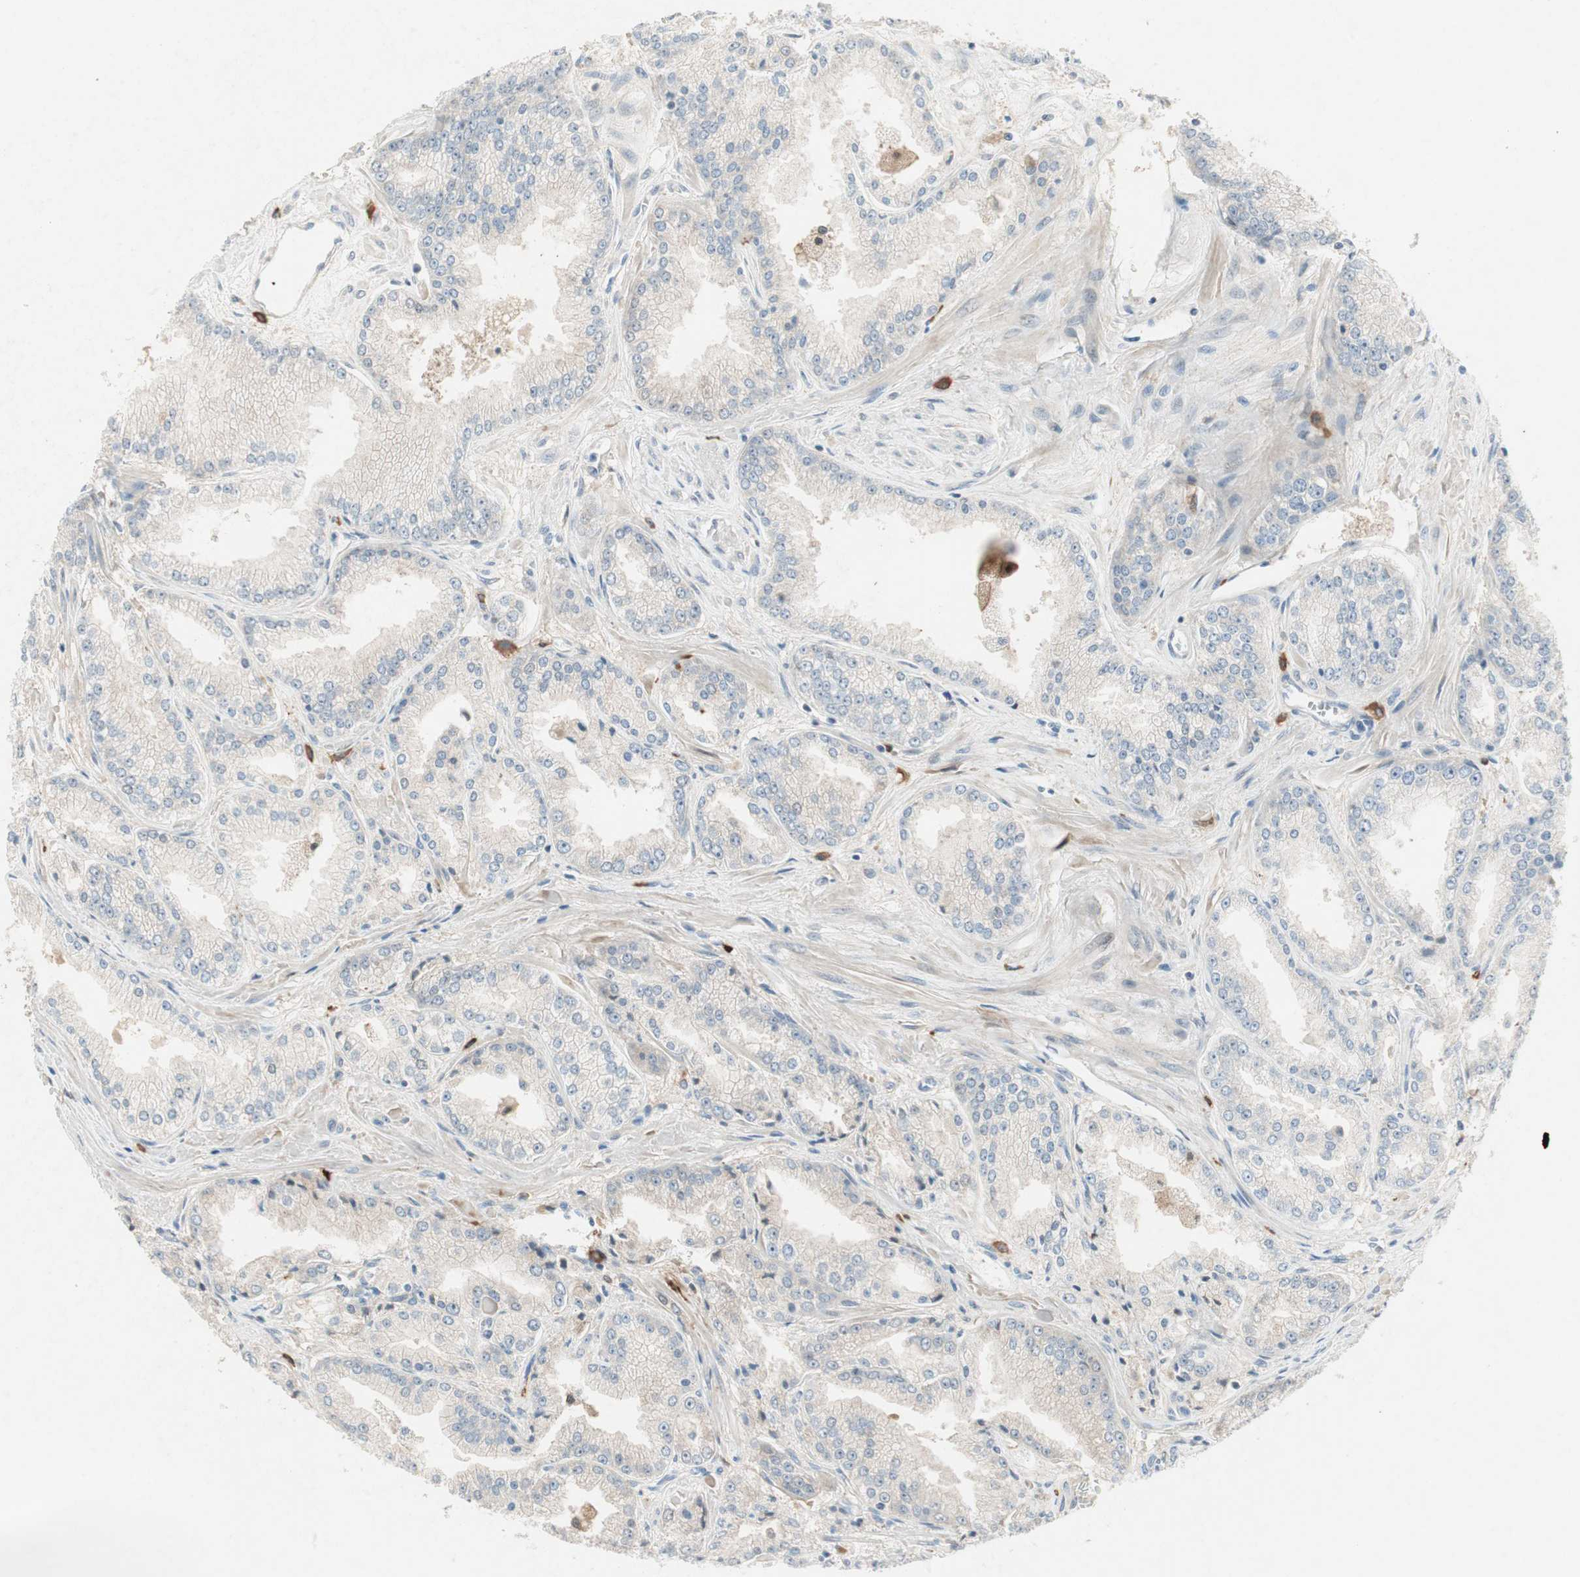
{"staining": {"intensity": "negative", "quantity": "none", "location": "none"}, "tissue": "prostate cancer", "cell_type": "Tumor cells", "image_type": "cancer", "snomed": [{"axis": "morphology", "description": "Adenocarcinoma, High grade"}, {"axis": "topography", "description": "Prostate"}], "caption": "IHC histopathology image of prostate cancer (high-grade adenocarcinoma) stained for a protein (brown), which exhibits no expression in tumor cells.", "gene": "RTL6", "patient": {"sex": "male", "age": 61}}